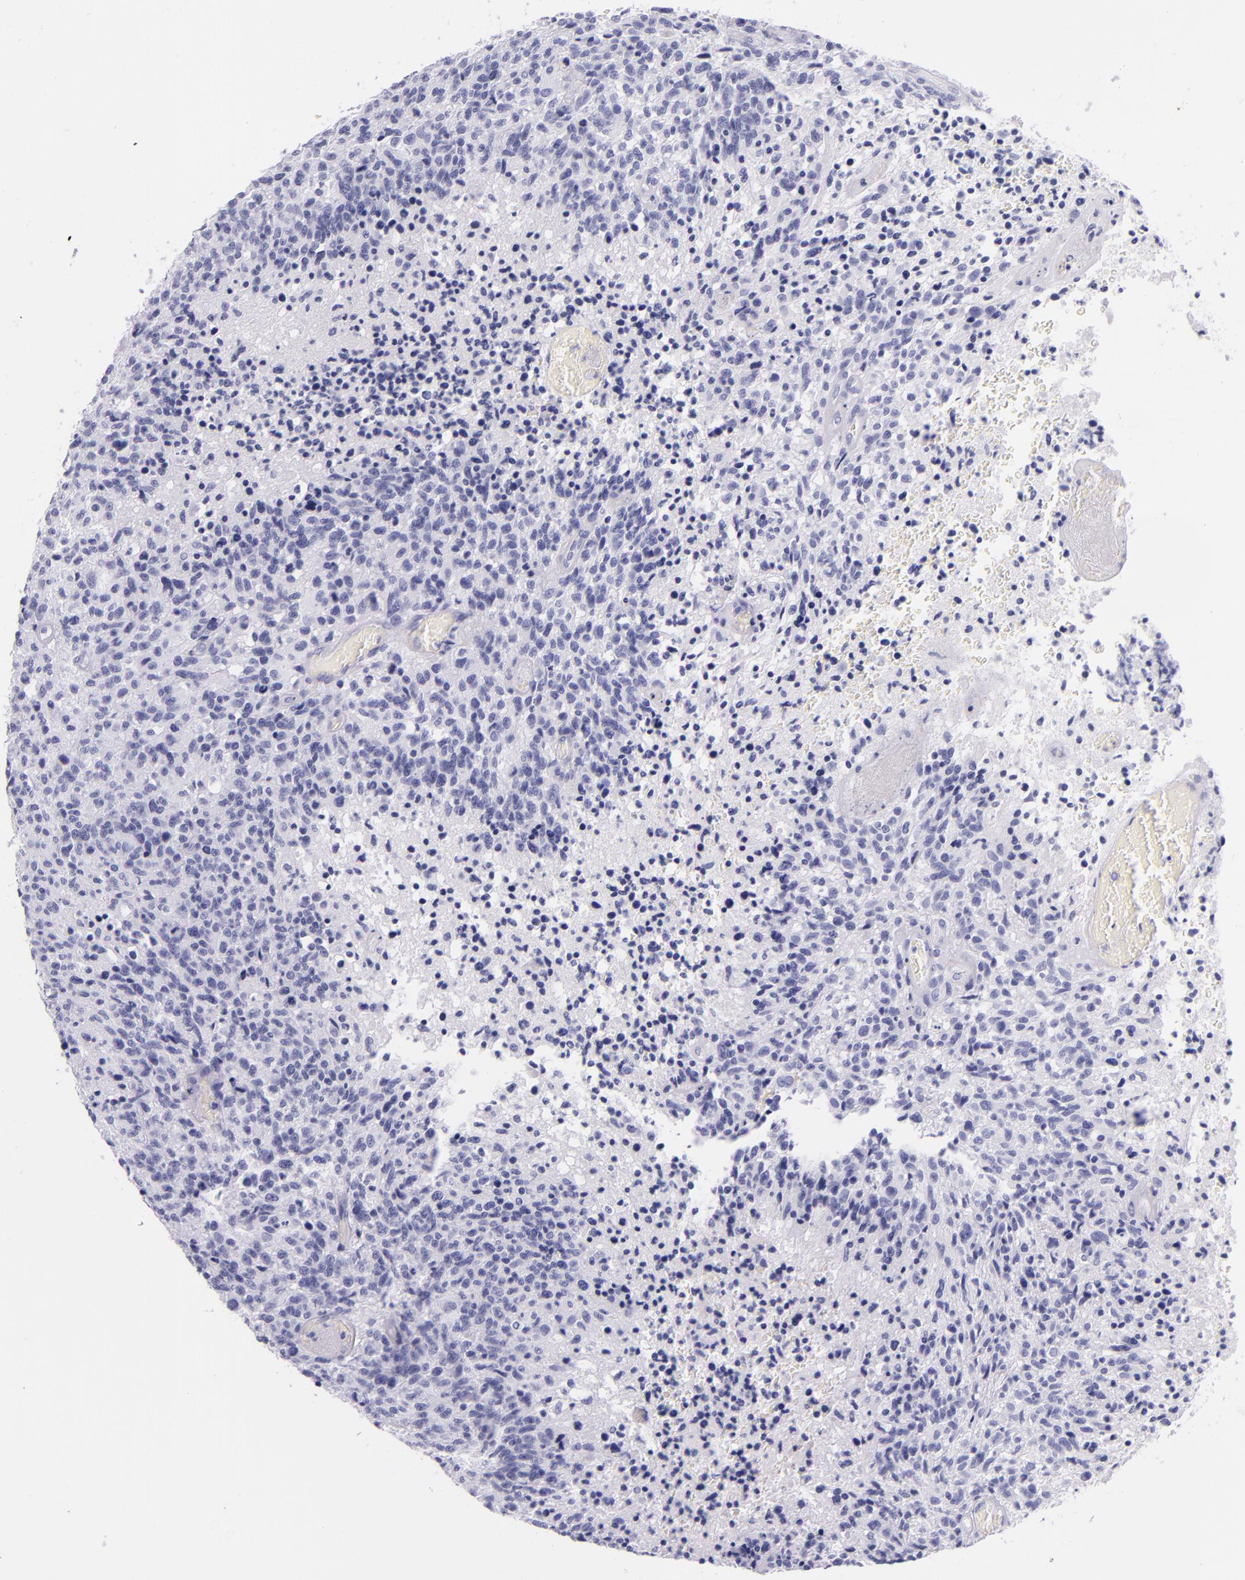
{"staining": {"intensity": "negative", "quantity": "none", "location": "none"}, "tissue": "glioma", "cell_type": "Tumor cells", "image_type": "cancer", "snomed": [{"axis": "morphology", "description": "Glioma, malignant, High grade"}, {"axis": "topography", "description": "Brain"}], "caption": "Tumor cells show no significant staining in glioma.", "gene": "SFTPB", "patient": {"sex": "male", "age": 36}}